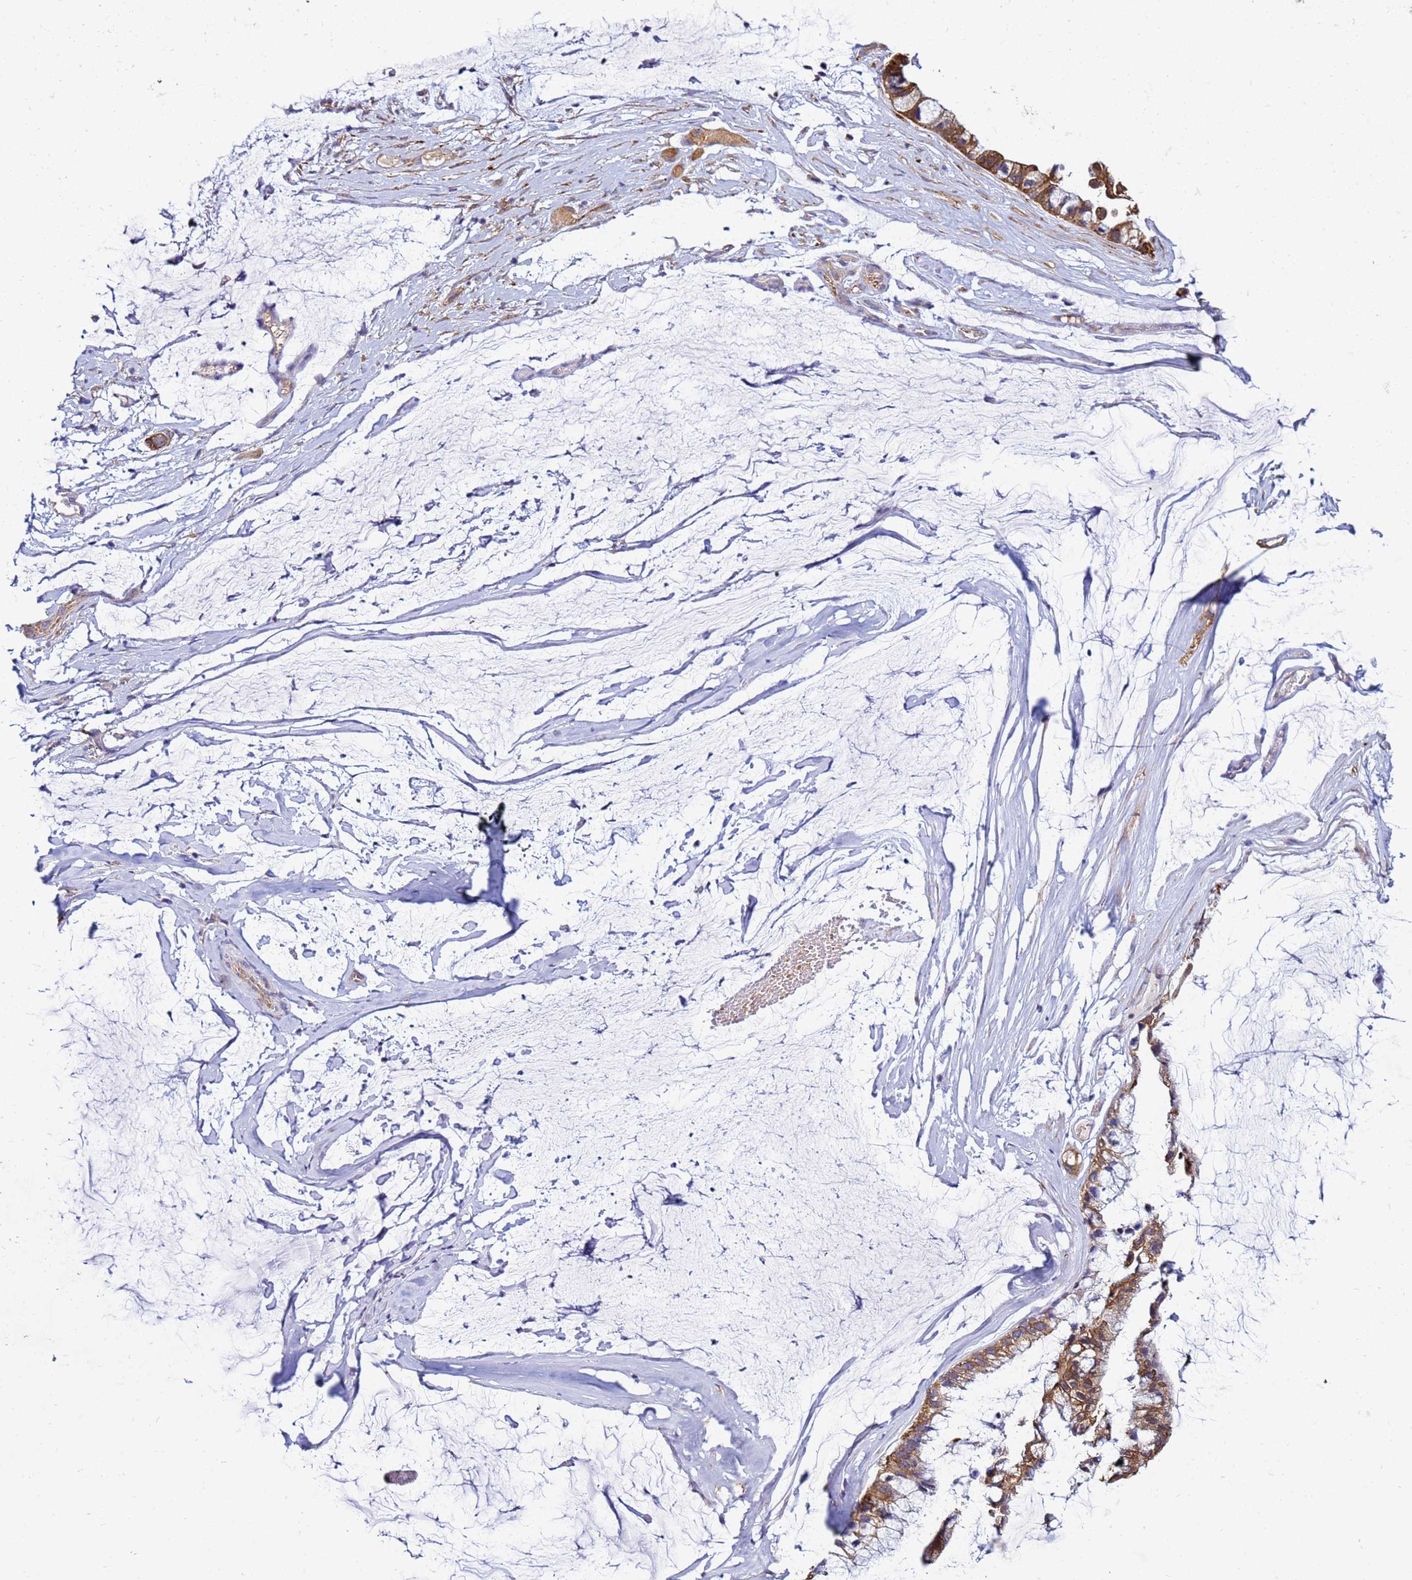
{"staining": {"intensity": "moderate", "quantity": ">75%", "location": "cytoplasmic/membranous"}, "tissue": "ovarian cancer", "cell_type": "Tumor cells", "image_type": "cancer", "snomed": [{"axis": "morphology", "description": "Cystadenocarcinoma, mucinous, NOS"}, {"axis": "topography", "description": "Ovary"}], "caption": "Moderate cytoplasmic/membranous positivity is identified in approximately >75% of tumor cells in ovarian cancer.", "gene": "PKD1", "patient": {"sex": "female", "age": 39}}